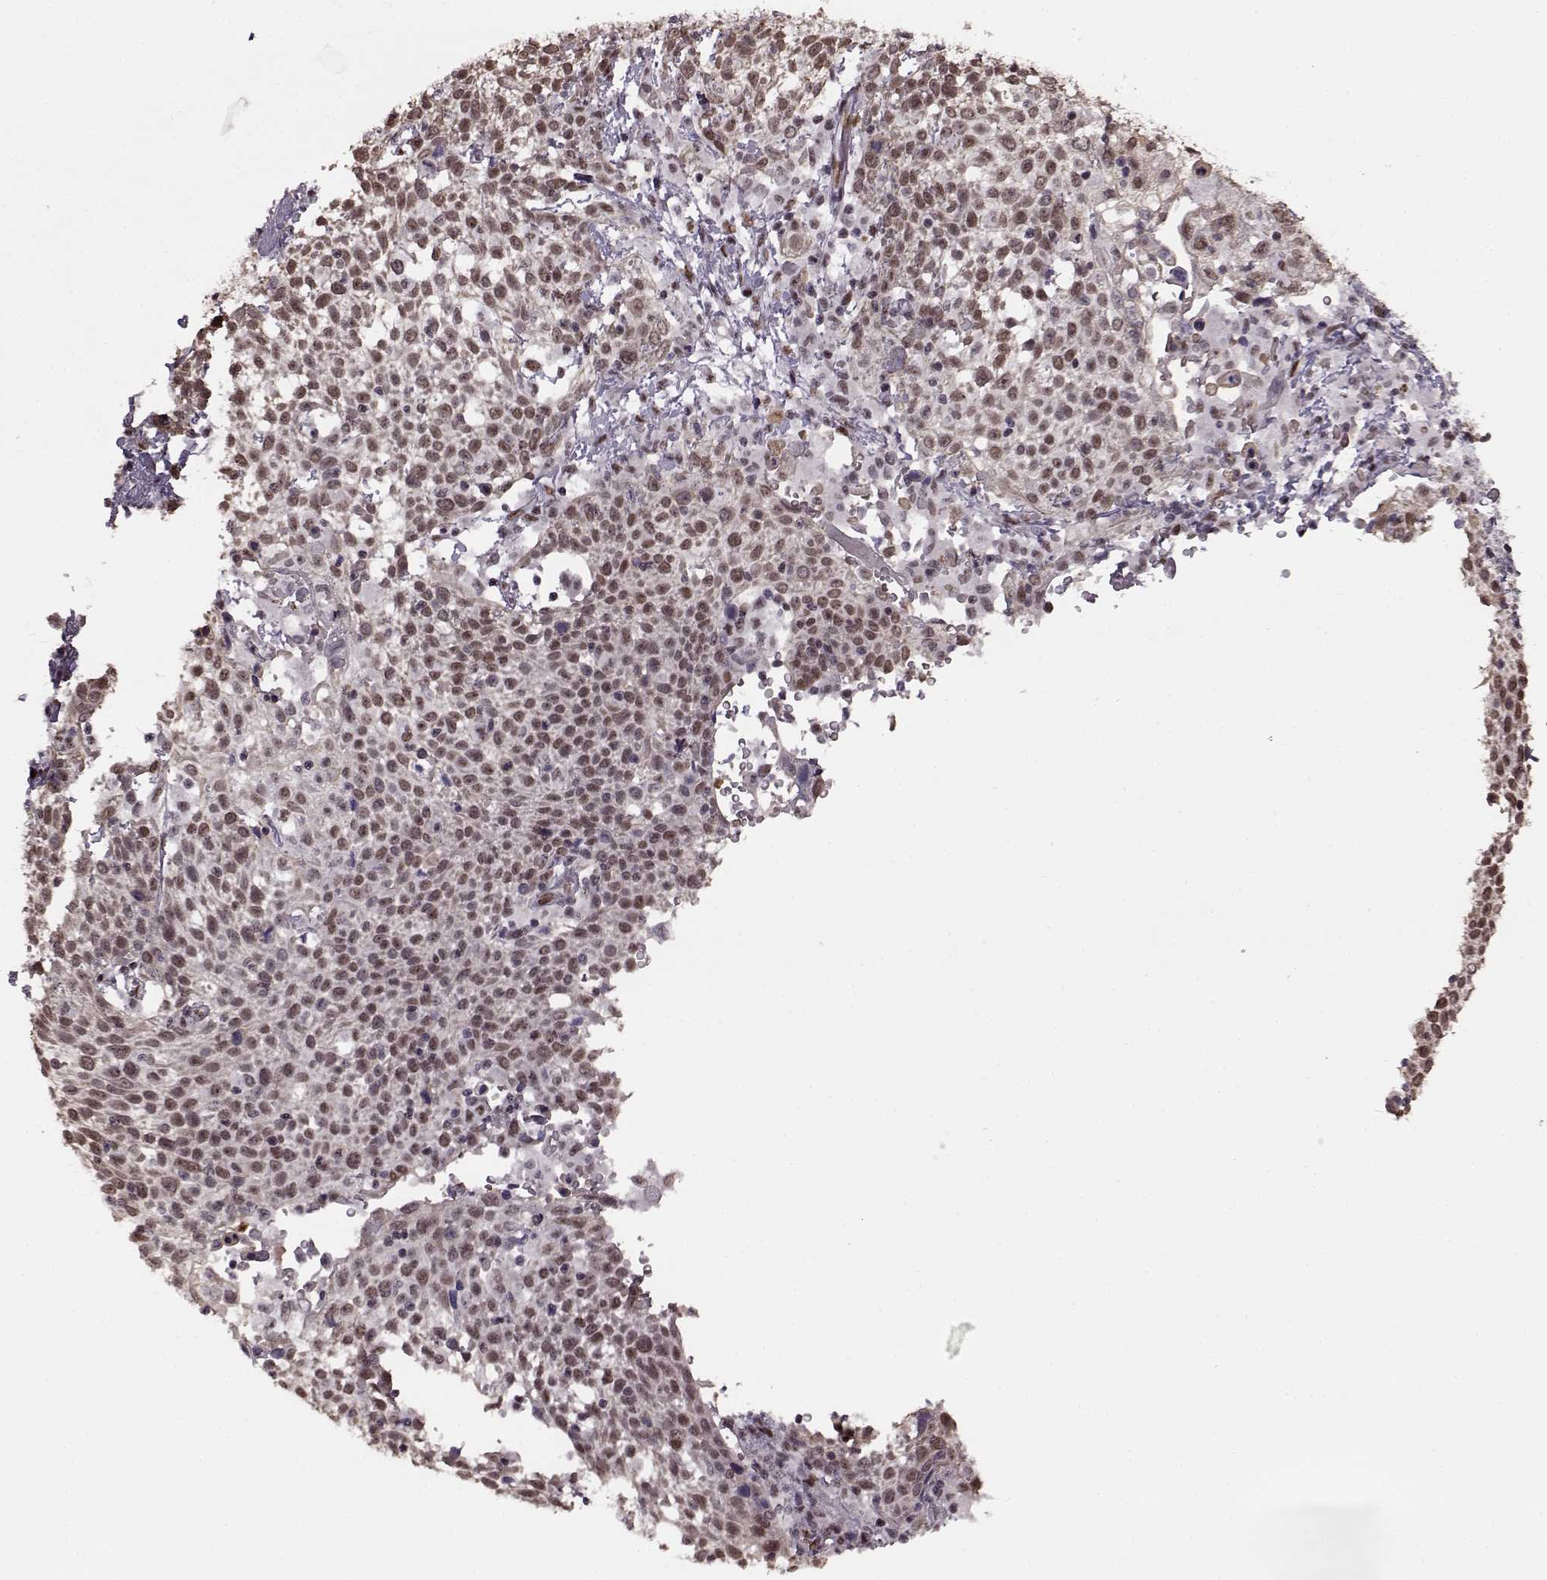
{"staining": {"intensity": "weak", "quantity": ">75%", "location": "nuclear"}, "tissue": "cervical cancer", "cell_type": "Tumor cells", "image_type": "cancer", "snomed": [{"axis": "morphology", "description": "Squamous cell carcinoma, NOS"}, {"axis": "topography", "description": "Cervix"}], "caption": "DAB immunohistochemical staining of cervical cancer shows weak nuclear protein positivity in approximately >75% of tumor cells.", "gene": "FTO", "patient": {"sex": "female", "age": 61}}